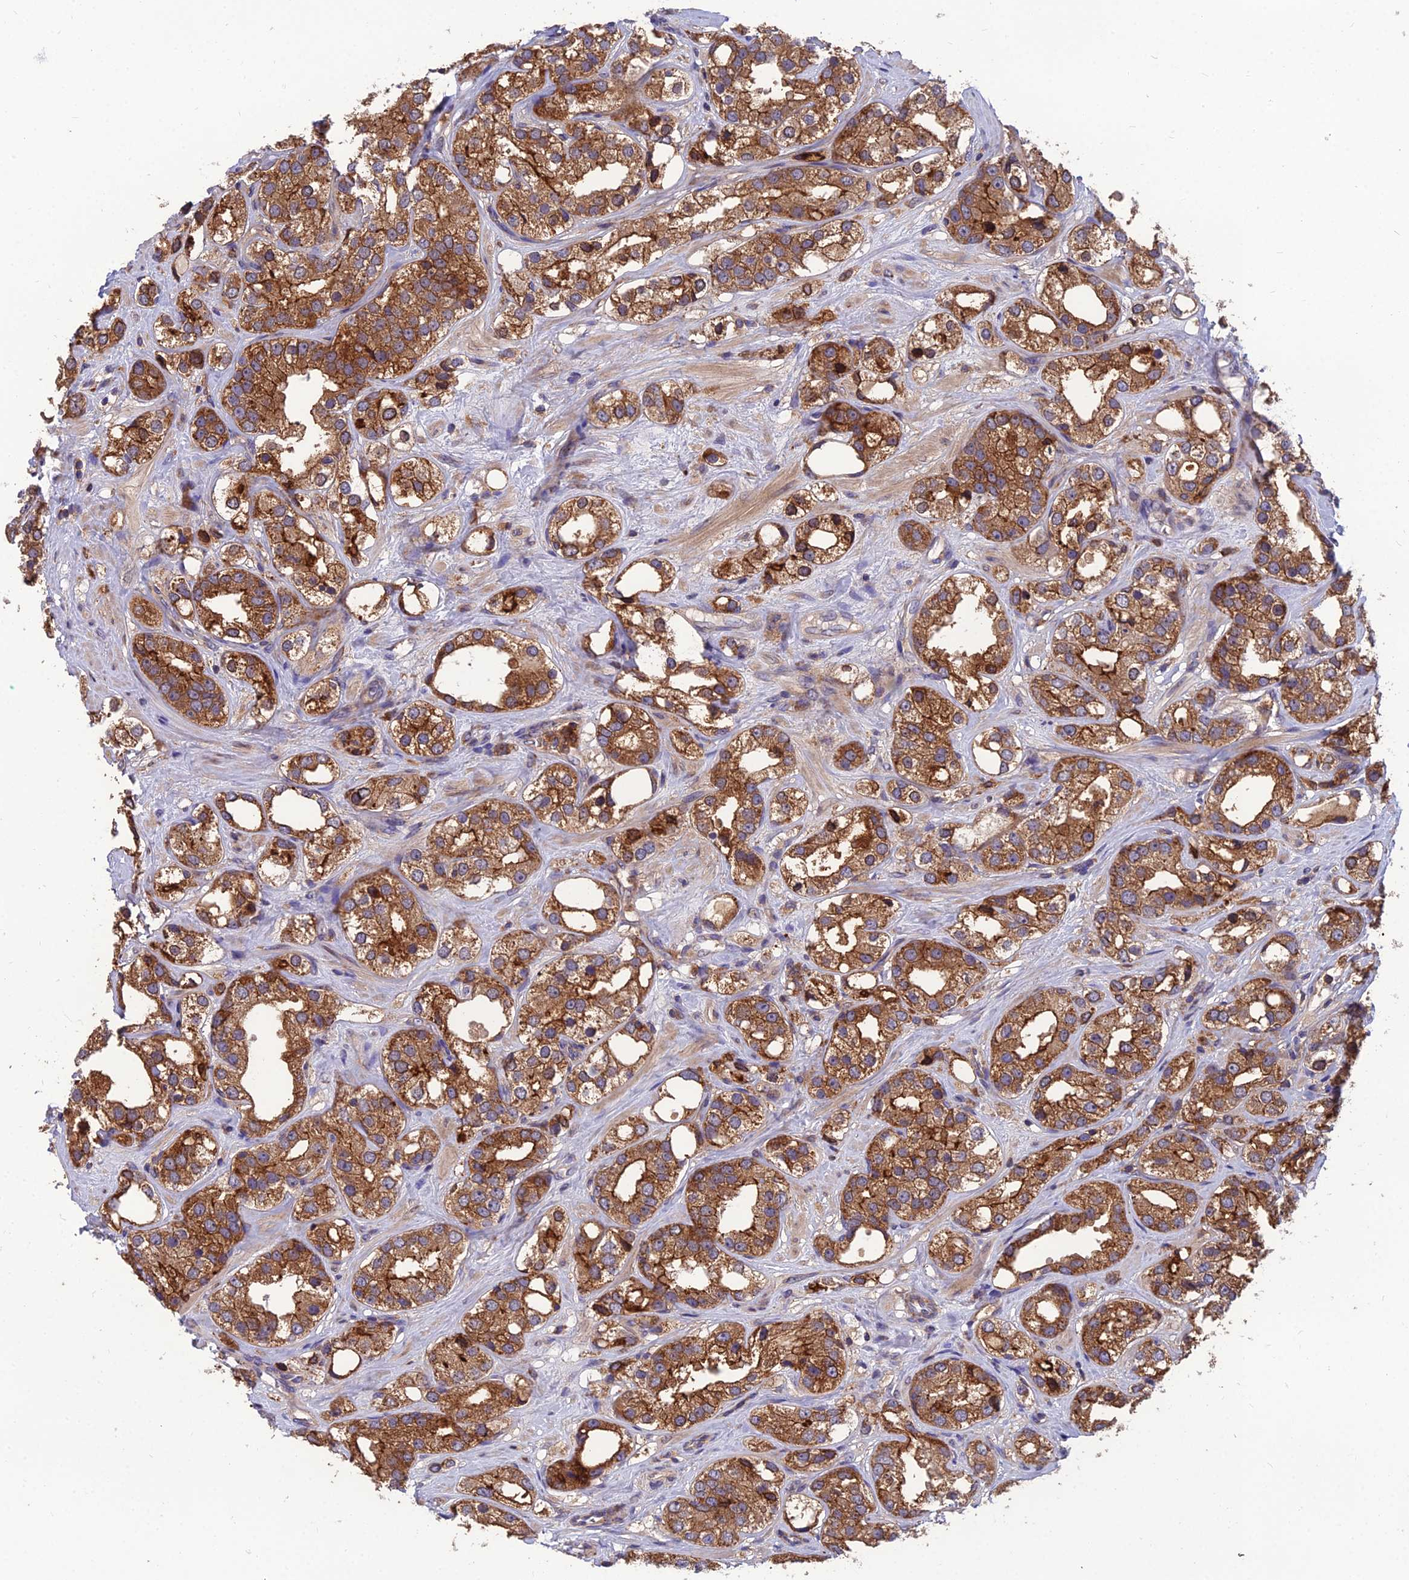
{"staining": {"intensity": "strong", "quantity": ">75%", "location": "cytoplasmic/membranous"}, "tissue": "prostate cancer", "cell_type": "Tumor cells", "image_type": "cancer", "snomed": [{"axis": "morphology", "description": "Adenocarcinoma, NOS"}, {"axis": "topography", "description": "Prostate"}], "caption": "Immunohistochemical staining of human prostate adenocarcinoma shows high levels of strong cytoplasmic/membranous protein positivity in approximately >75% of tumor cells.", "gene": "UMAD1", "patient": {"sex": "male", "age": 79}}